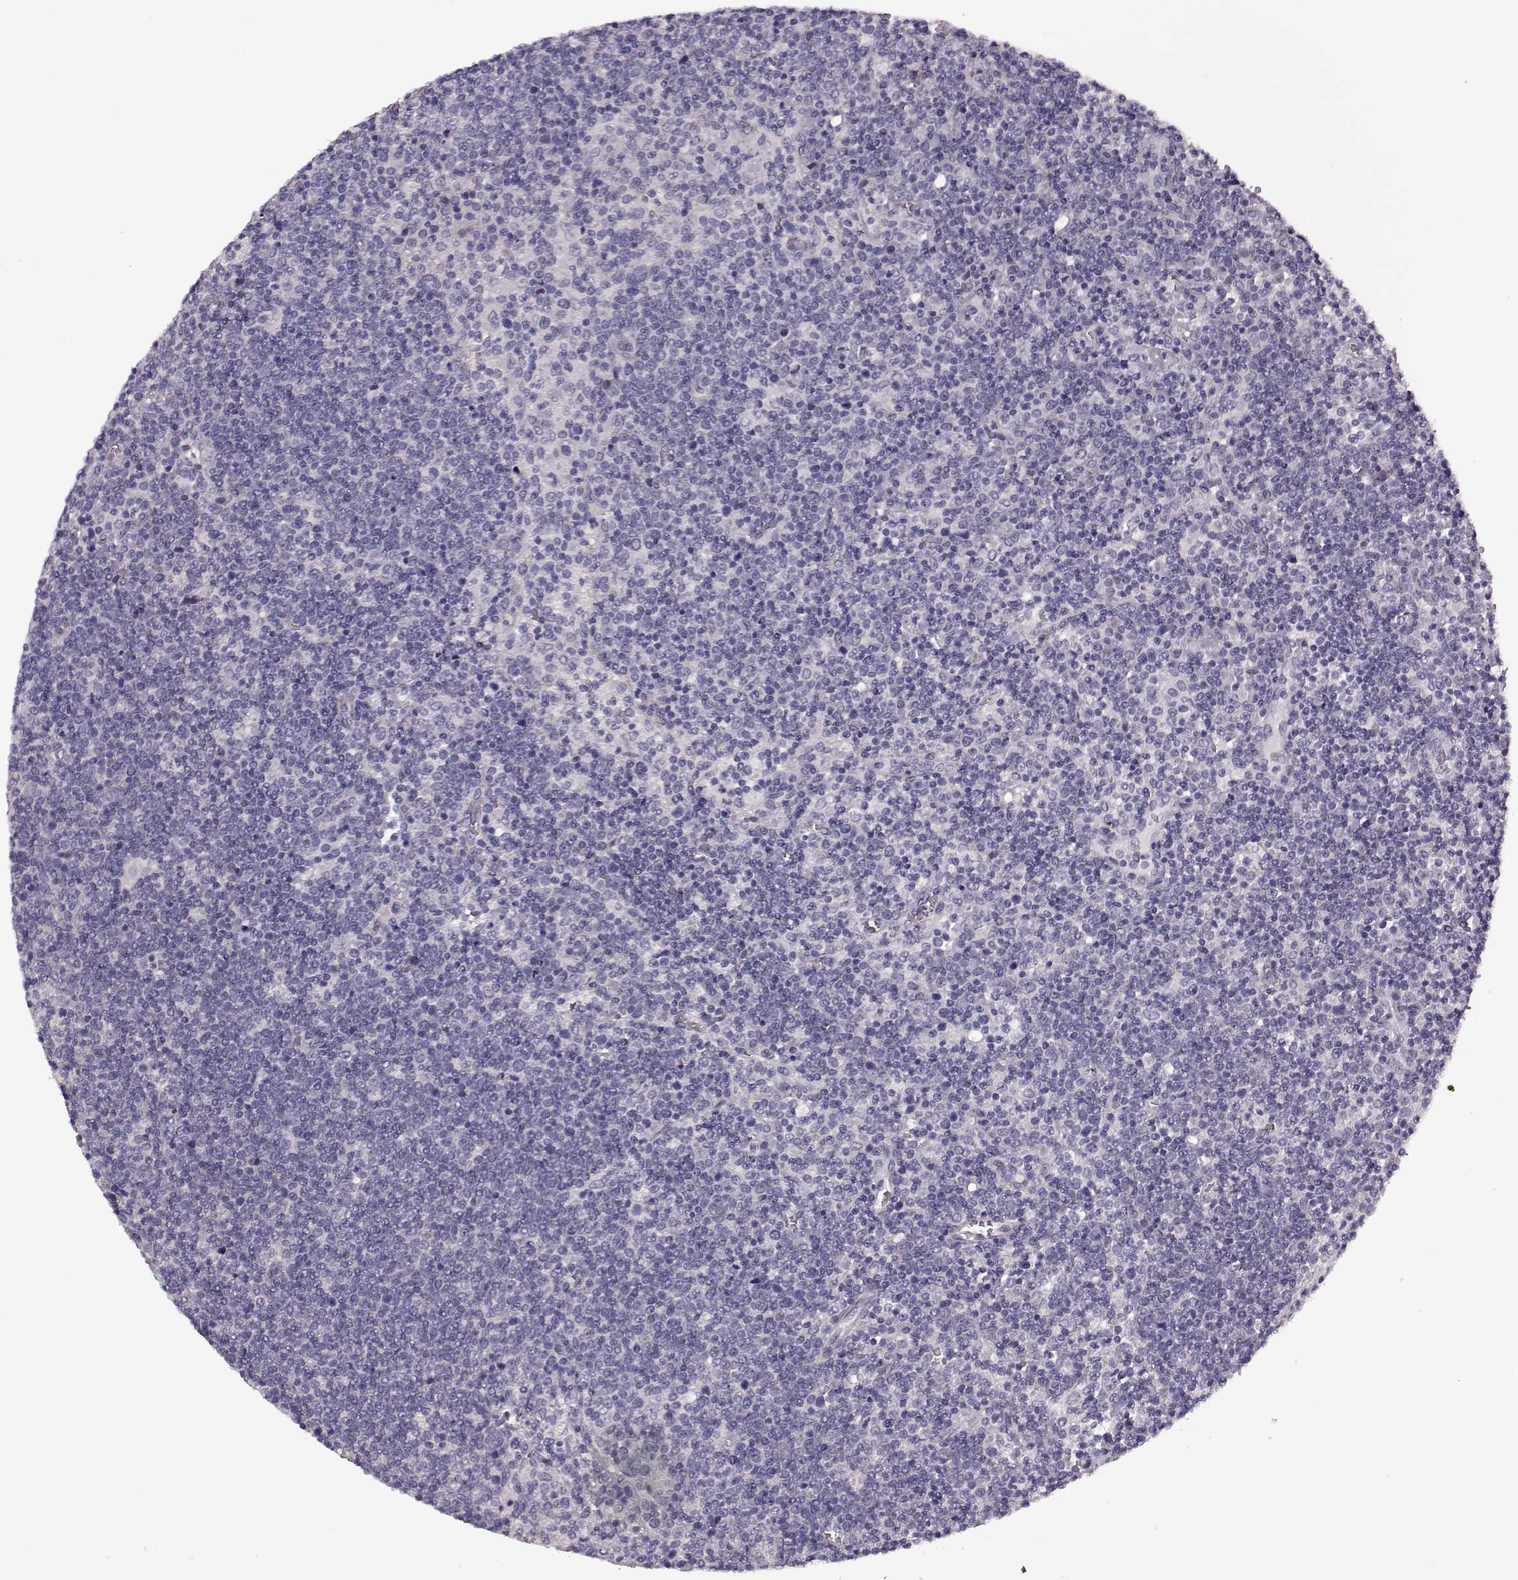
{"staining": {"intensity": "negative", "quantity": "none", "location": "none"}, "tissue": "lymphoma", "cell_type": "Tumor cells", "image_type": "cancer", "snomed": [{"axis": "morphology", "description": "Malignant lymphoma, non-Hodgkin's type, High grade"}, {"axis": "topography", "description": "Lymph node"}], "caption": "This is a photomicrograph of immunohistochemistry (IHC) staining of high-grade malignant lymphoma, non-Hodgkin's type, which shows no staining in tumor cells. Brightfield microscopy of immunohistochemistry (IHC) stained with DAB (3,3'-diaminobenzidine) (brown) and hematoxylin (blue), captured at high magnification.", "gene": "SLCO3A1", "patient": {"sex": "male", "age": 61}}